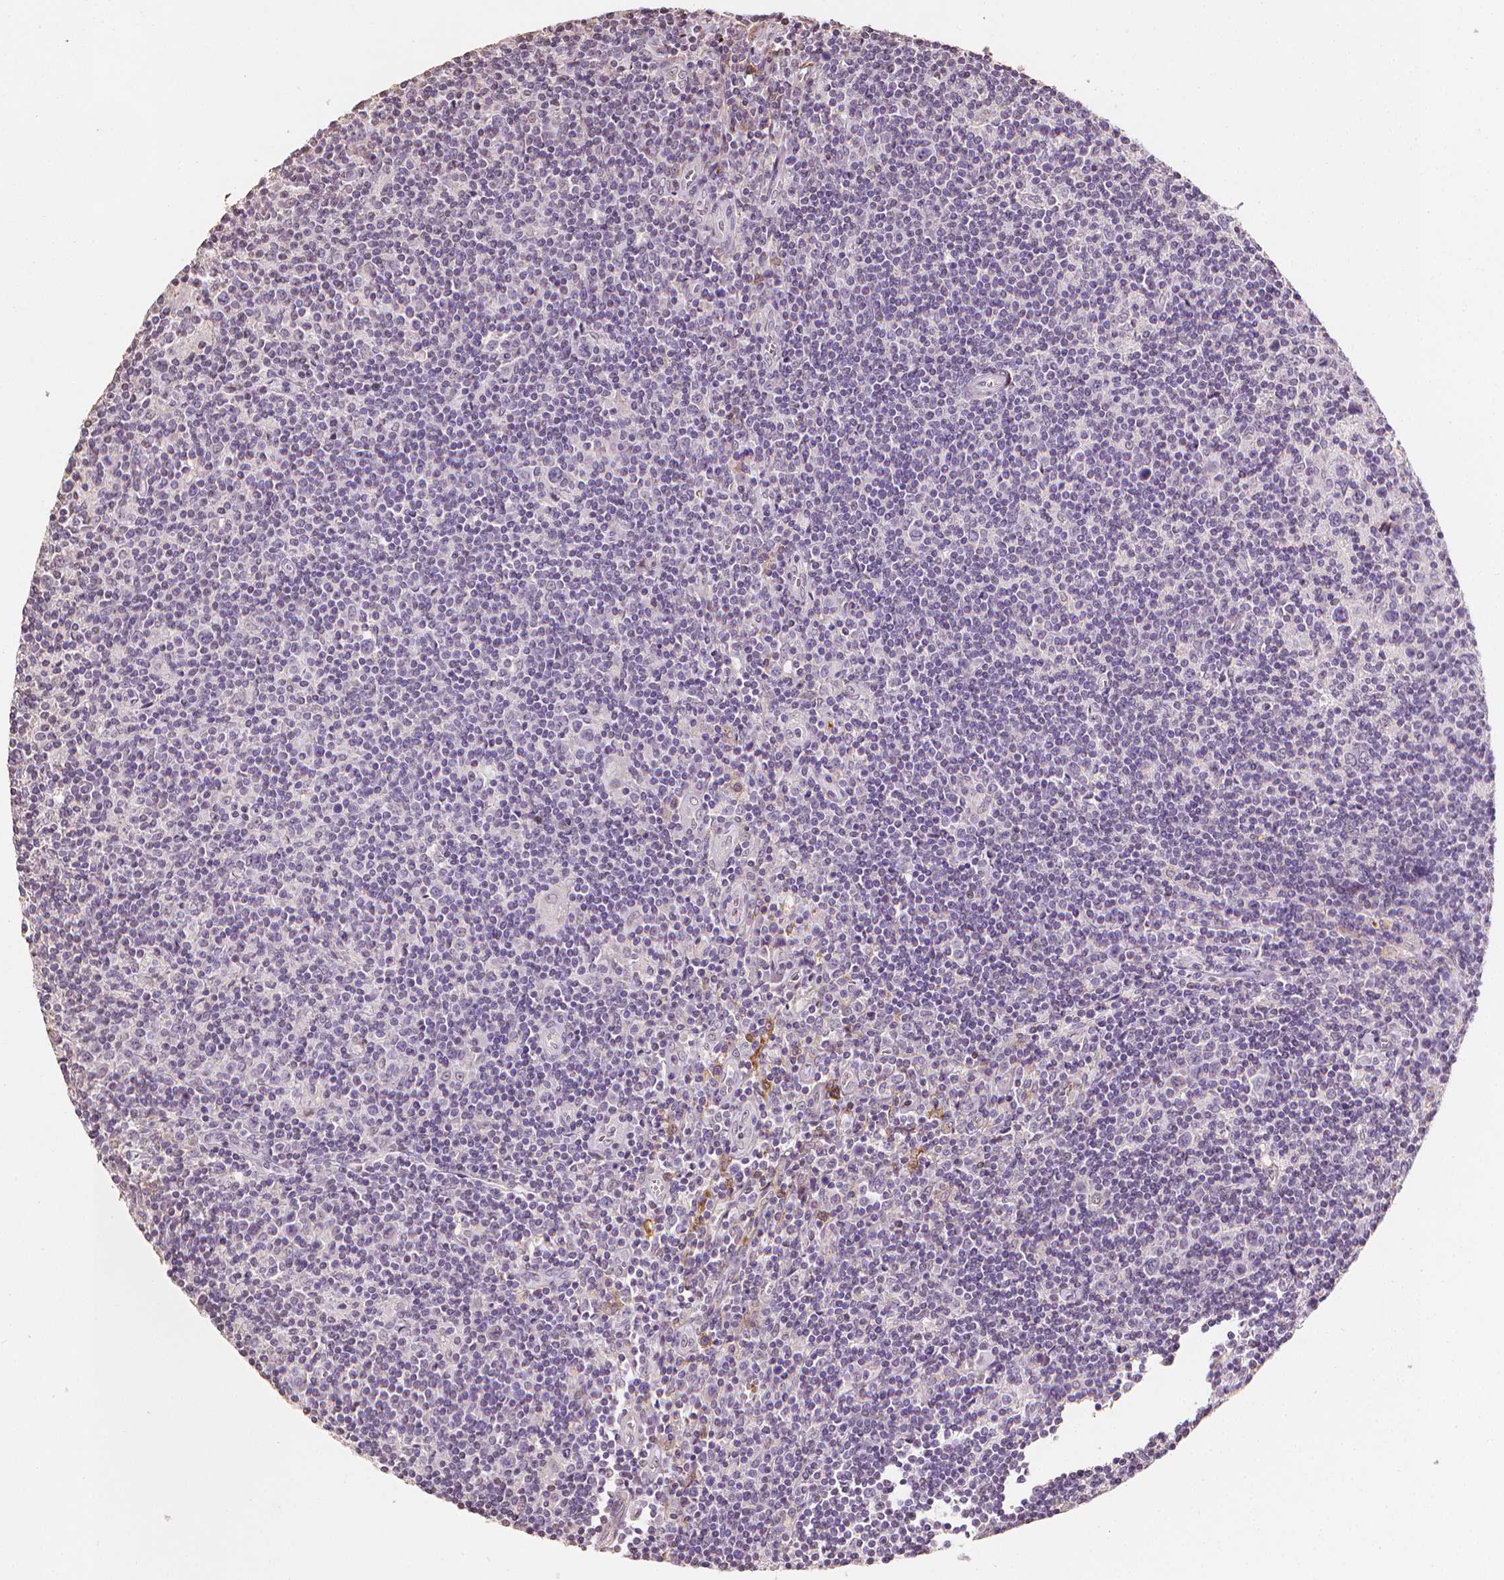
{"staining": {"intensity": "negative", "quantity": "none", "location": "none"}, "tissue": "lymphoma", "cell_type": "Tumor cells", "image_type": "cancer", "snomed": [{"axis": "morphology", "description": "Hodgkin's disease, NOS"}, {"axis": "topography", "description": "Lymph node"}], "caption": "DAB (3,3'-diaminobenzidine) immunohistochemical staining of human lymphoma reveals no significant staining in tumor cells. (DAB immunohistochemistry (IHC), high magnification).", "gene": "DCN", "patient": {"sex": "male", "age": 40}}